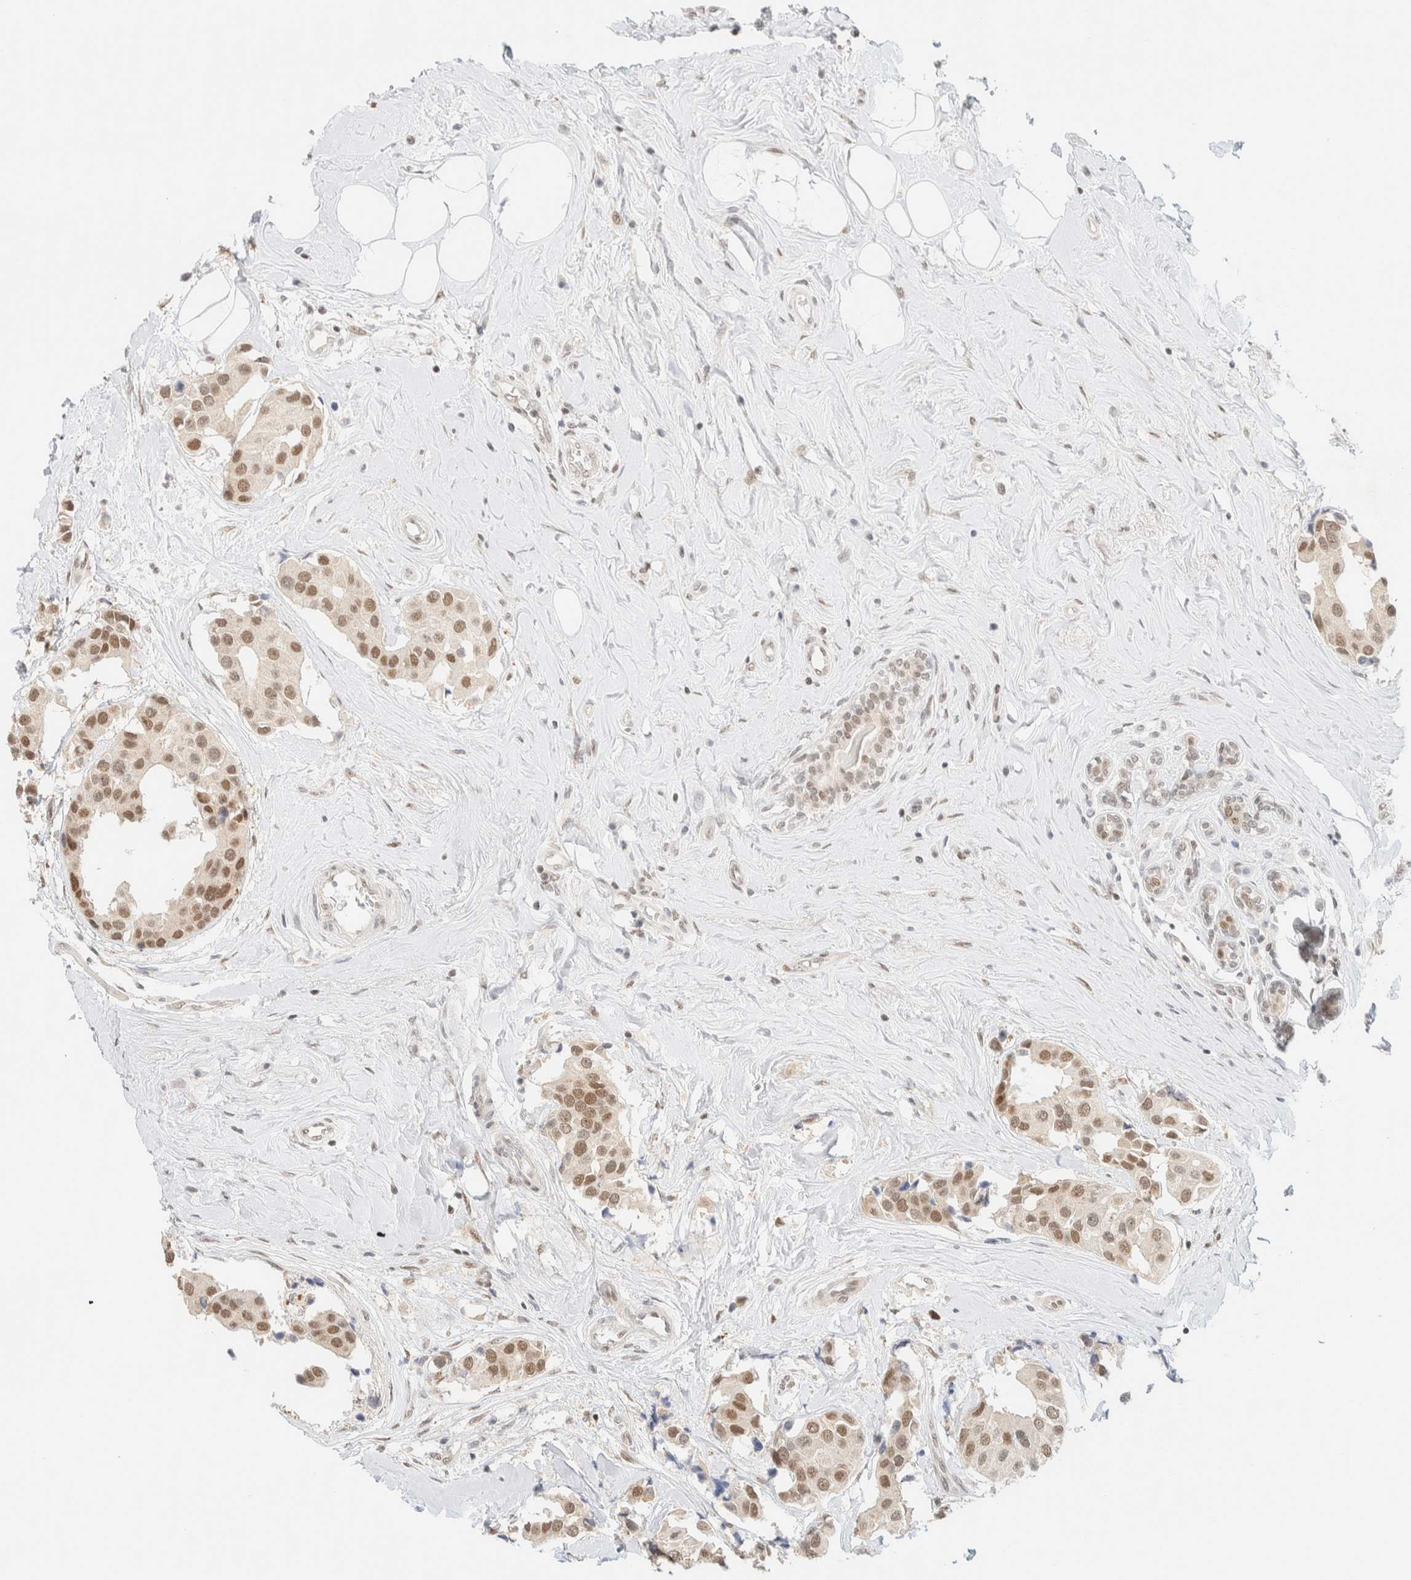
{"staining": {"intensity": "moderate", "quantity": ">75%", "location": "nuclear"}, "tissue": "breast cancer", "cell_type": "Tumor cells", "image_type": "cancer", "snomed": [{"axis": "morphology", "description": "Normal tissue, NOS"}, {"axis": "morphology", "description": "Duct carcinoma"}, {"axis": "topography", "description": "Breast"}], "caption": "This photomicrograph displays IHC staining of infiltrating ductal carcinoma (breast), with medium moderate nuclear staining in approximately >75% of tumor cells.", "gene": "PYGO2", "patient": {"sex": "female", "age": 39}}